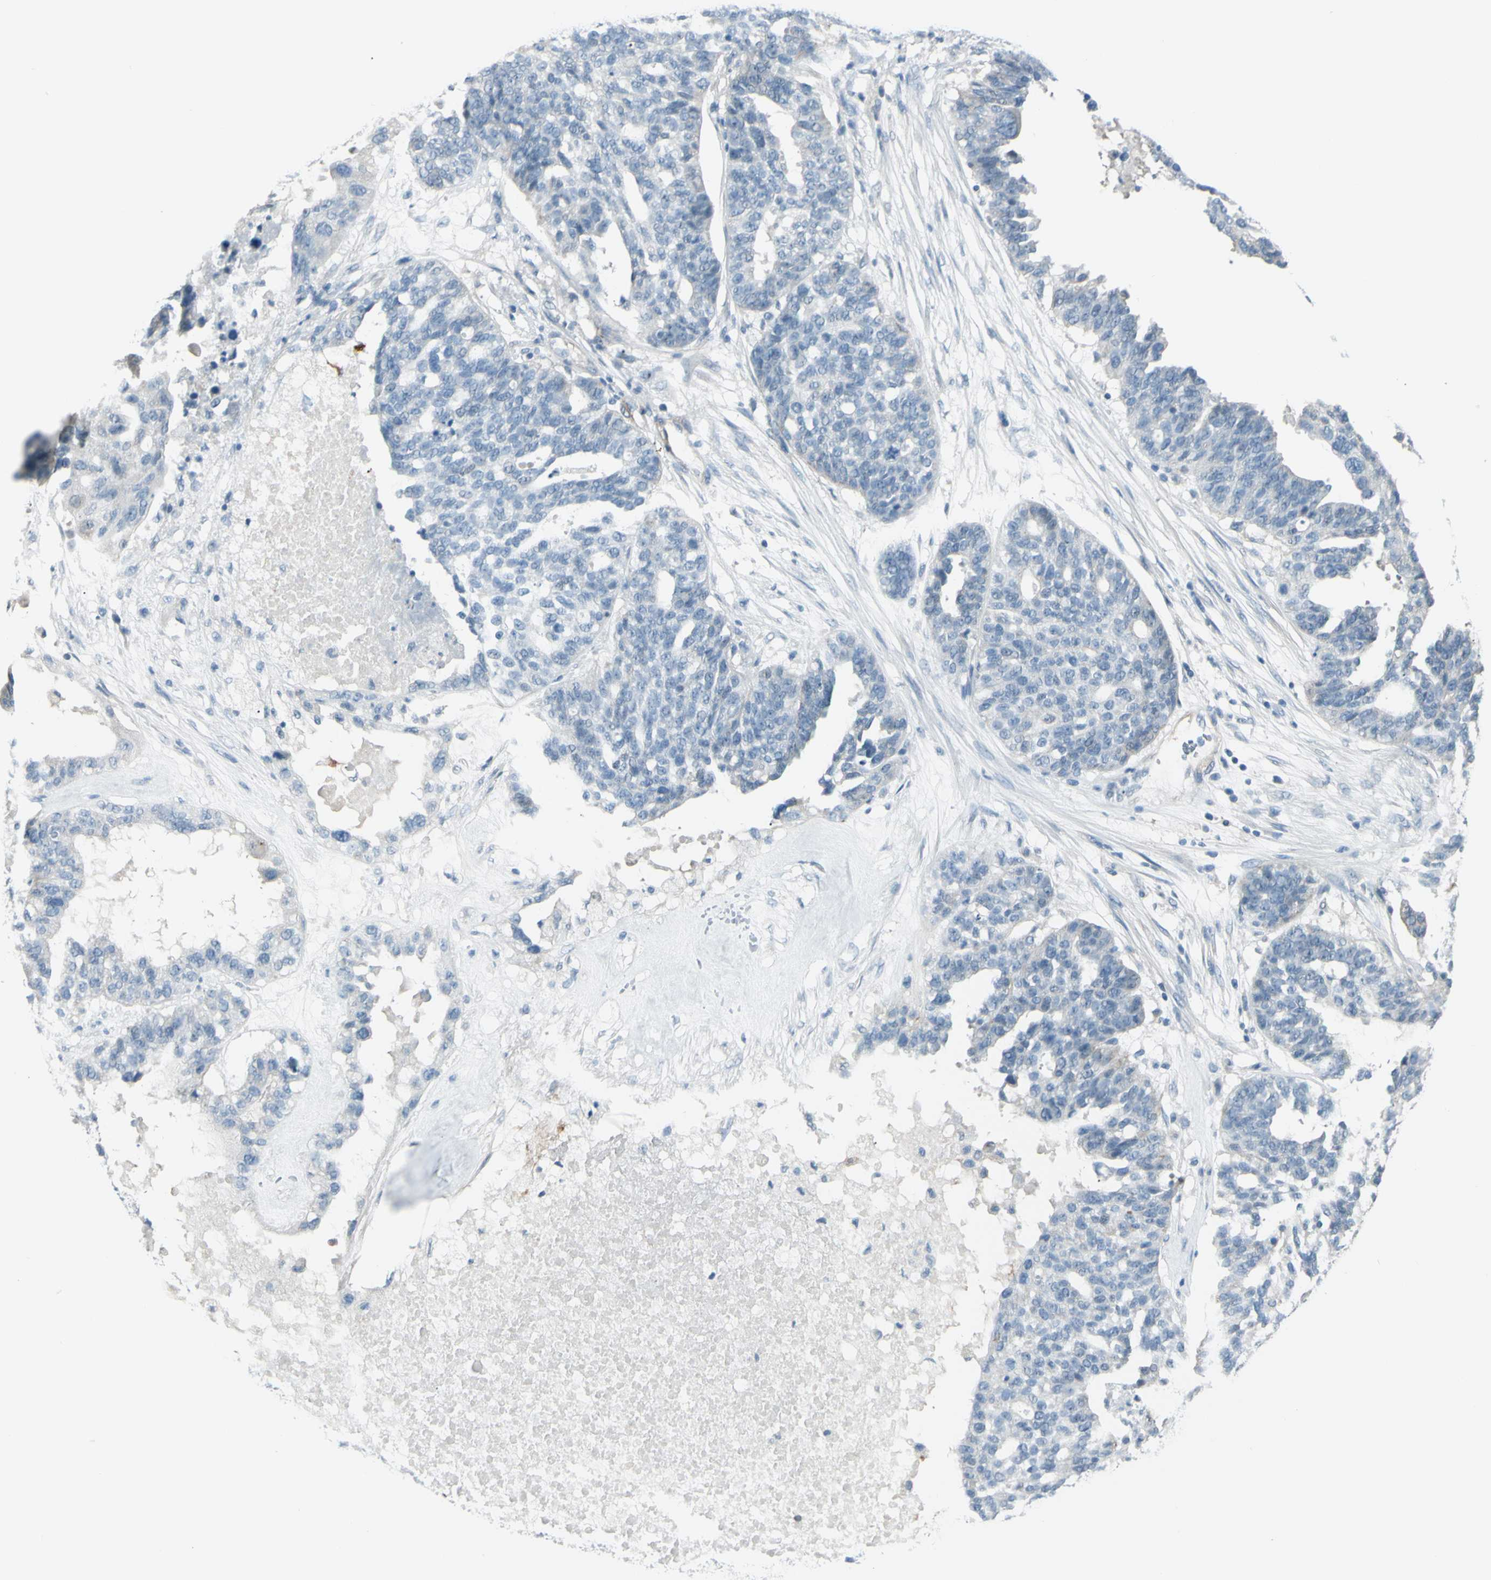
{"staining": {"intensity": "negative", "quantity": "none", "location": "none"}, "tissue": "ovarian cancer", "cell_type": "Tumor cells", "image_type": "cancer", "snomed": [{"axis": "morphology", "description": "Cystadenocarcinoma, serous, NOS"}, {"axis": "topography", "description": "Ovary"}], "caption": "IHC histopathology image of neoplastic tissue: ovarian cancer (serous cystadenocarcinoma) stained with DAB reveals no significant protein staining in tumor cells.", "gene": "GPR34", "patient": {"sex": "female", "age": 59}}